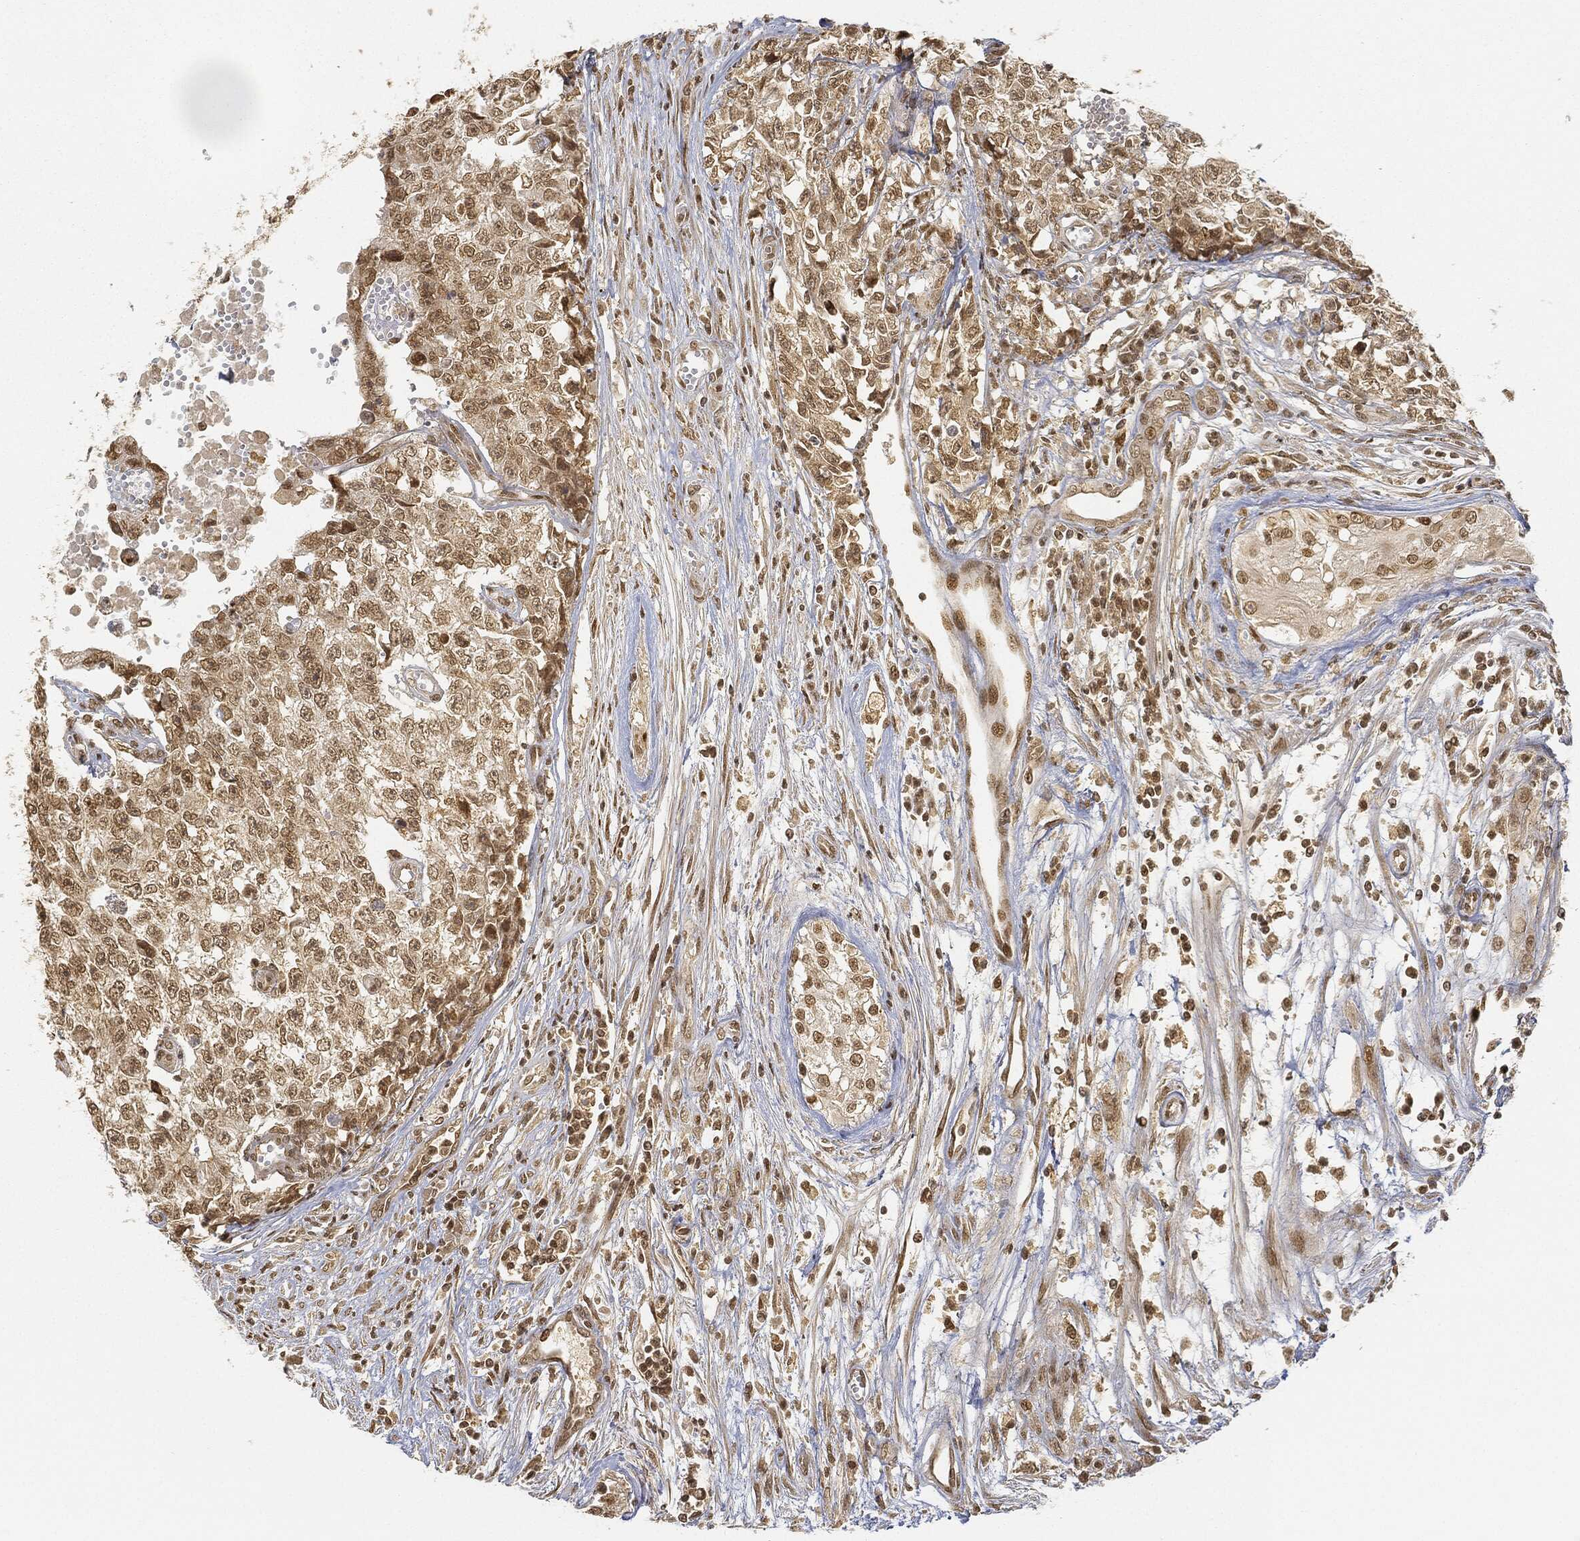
{"staining": {"intensity": "moderate", "quantity": "25%-75%", "location": "nuclear"}, "tissue": "testis cancer", "cell_type": "Tumor cells", "image_type": "cancer", "snomed": [{"axis": "morphology", "description": "Seminoma, NOS"}, {"axis": "morphology", "description": "Carcinoma, Embryonal, NOS"}, {"axis": "topography", "description": "Testis"}], "caption": "A histopathology image showing moderate nuclear positivity in approximately 25%-75% of tumor cells in testis cancer (seminoma), as visualized by brown immunohistochemical staining.", "gene": "CIB1", "patient": {"sex": "male", "age": 22}}